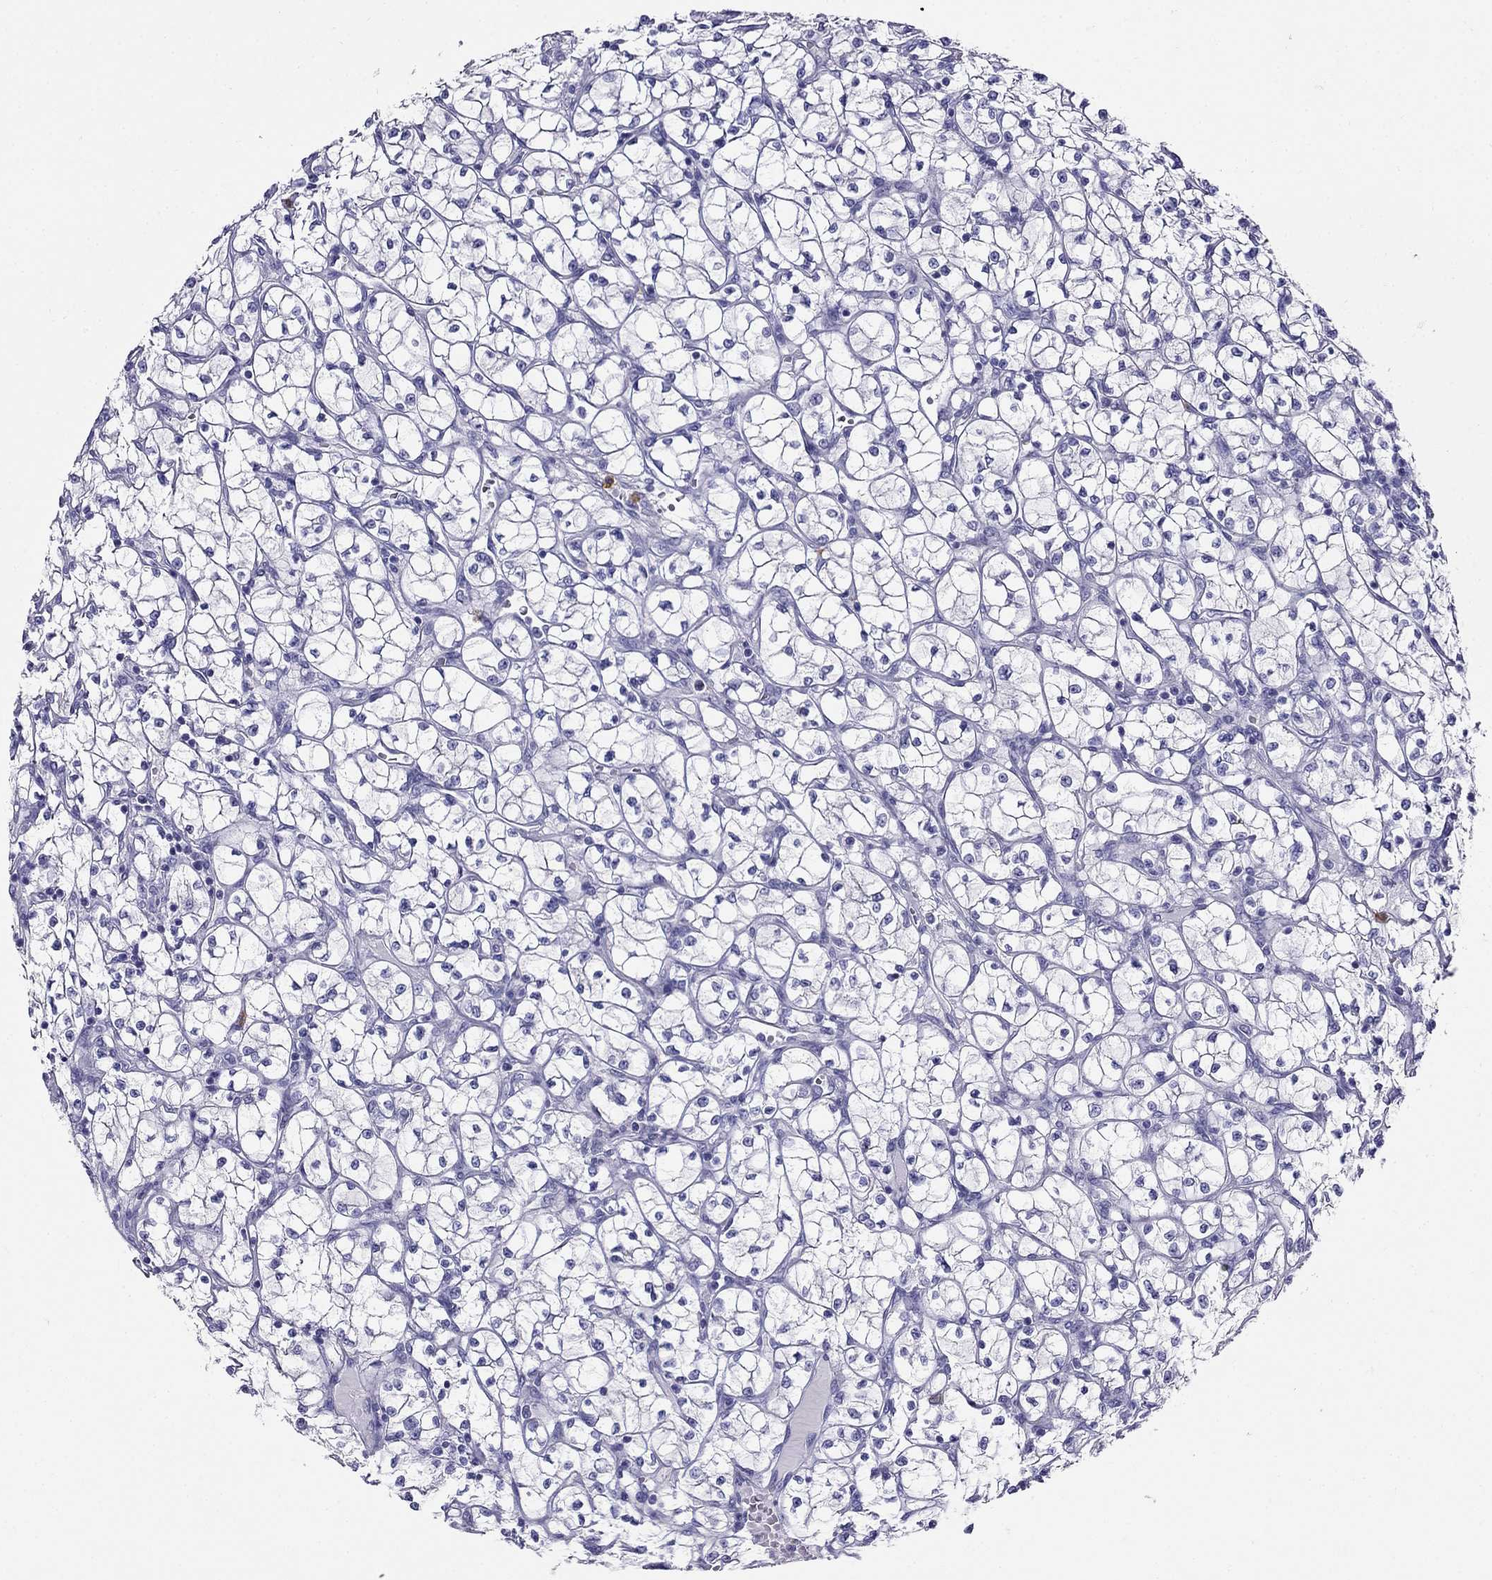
{"staining": {"intensity": "negative", "quantity": "none", "location": "none"}, "tissue": "renal cancer", "cell_type": "Tumor cells", "image_type": "cancer", "snomed": [{"axis": "morphology", "description": "Adenocarcinoma, NOS"}, {"axis": "topography", "description": "Kidney"}], "caption": "This is an immunohistochemistry (IHC) photomicrograph of renal cancer. There is no positivity in tumor cells.", "gene": "PPP1R36", "patient": {"sex": "female", "age": 64}}